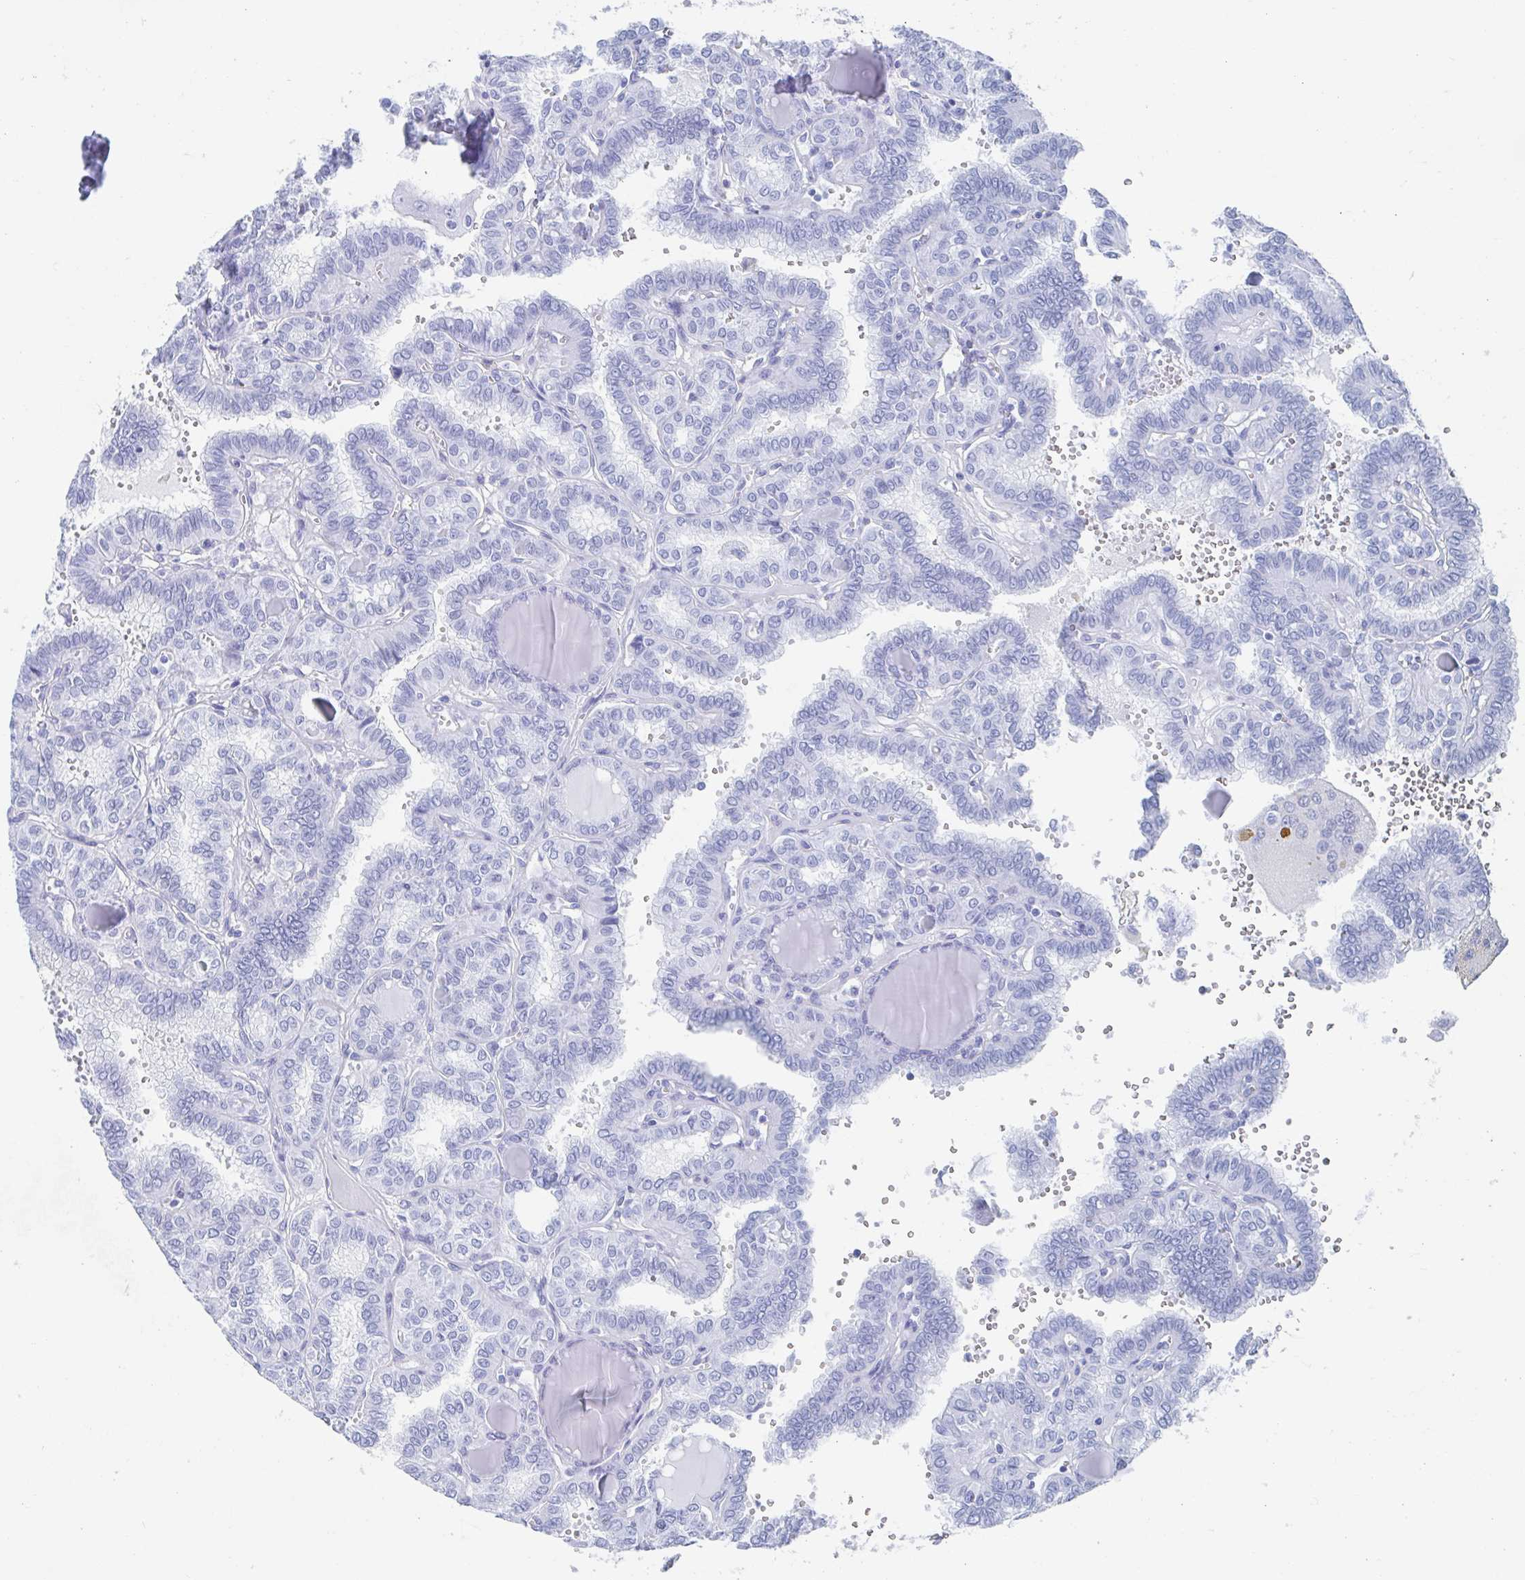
{"staining": {"intensity": "negative", "quantity": "none", "location": "none"}, "tissue": "thyroid cancer", "cell_type": "Tumor cells", "image_type": "cancer", "snomed": [{"axis": "morphology", "description": "Papillary adenocarcinoma, NOS"}, {"axis": "topography", "description": "Thyroid gland"}], "caption": "This is an IHC photomicrograph of human thyroid cancer (papillary adenocarcinoma). There is no positivity in tumor cells.", "gene": "HDGFL1", "patient": {"sex": "female", "age": 41}}